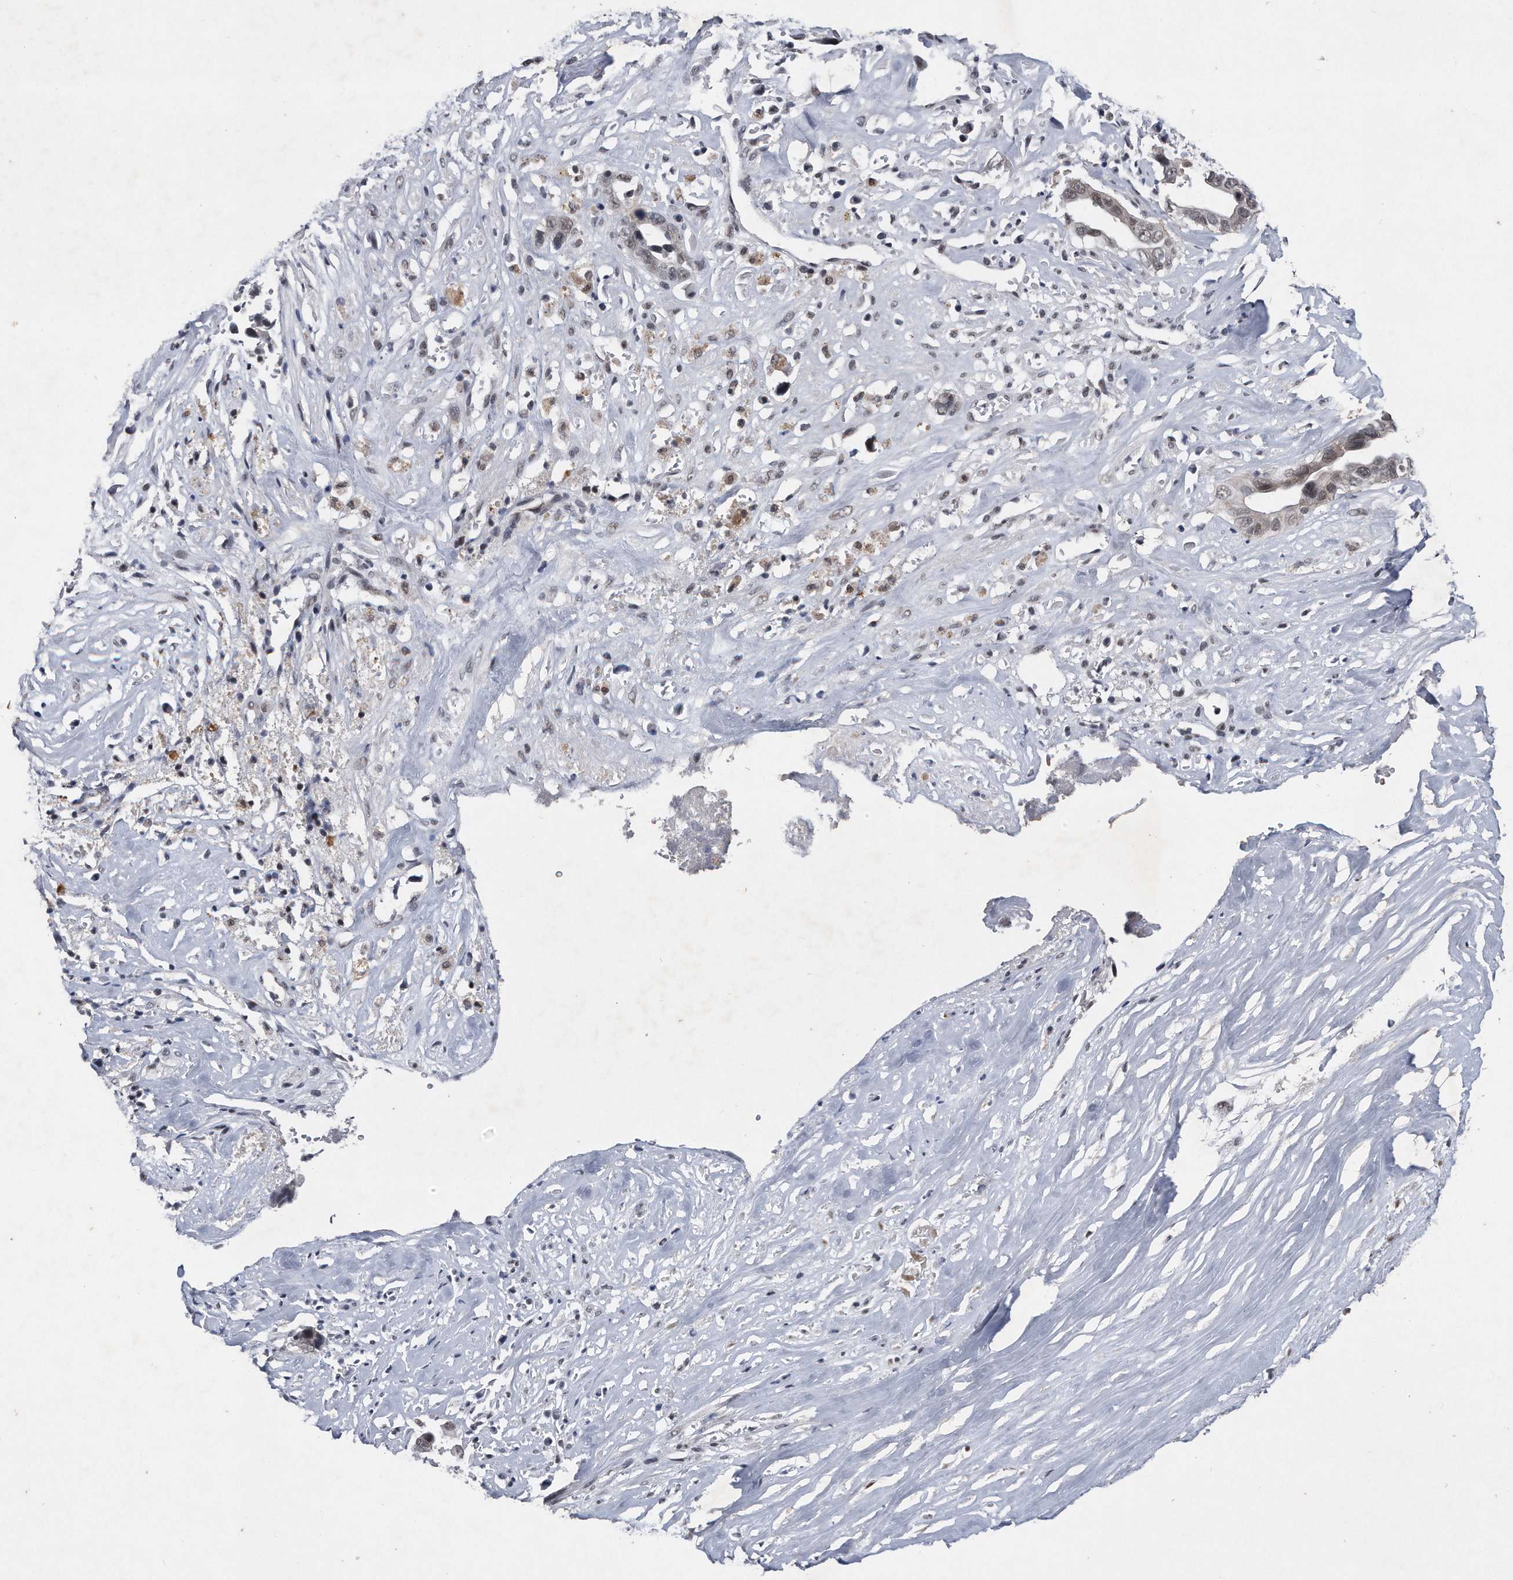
{"staining": {"intensity": "weak", "quantity": ">75%", "location": "cytoplasmic/membranous"}, "tissue": "liver cancer", "cell_type": "Tumor cells", "image_type": "cancer", "snomed": [{"axis": "morphology", "description": "Cholangiocarcinoma"}, {"axis": "topography", "description": "Liver"}], "caption": "Weak cytoplasmic/membranous positivity is appreciated in about >75% of tumor cells in liver cholangiocarcinoma. (Stains: DAB in brown, nuclei in blue, Microscopy: brightfield microscopy at high magnification).", "gene": "VIRMA", "patient": {"sex": "female", "age": 79}}